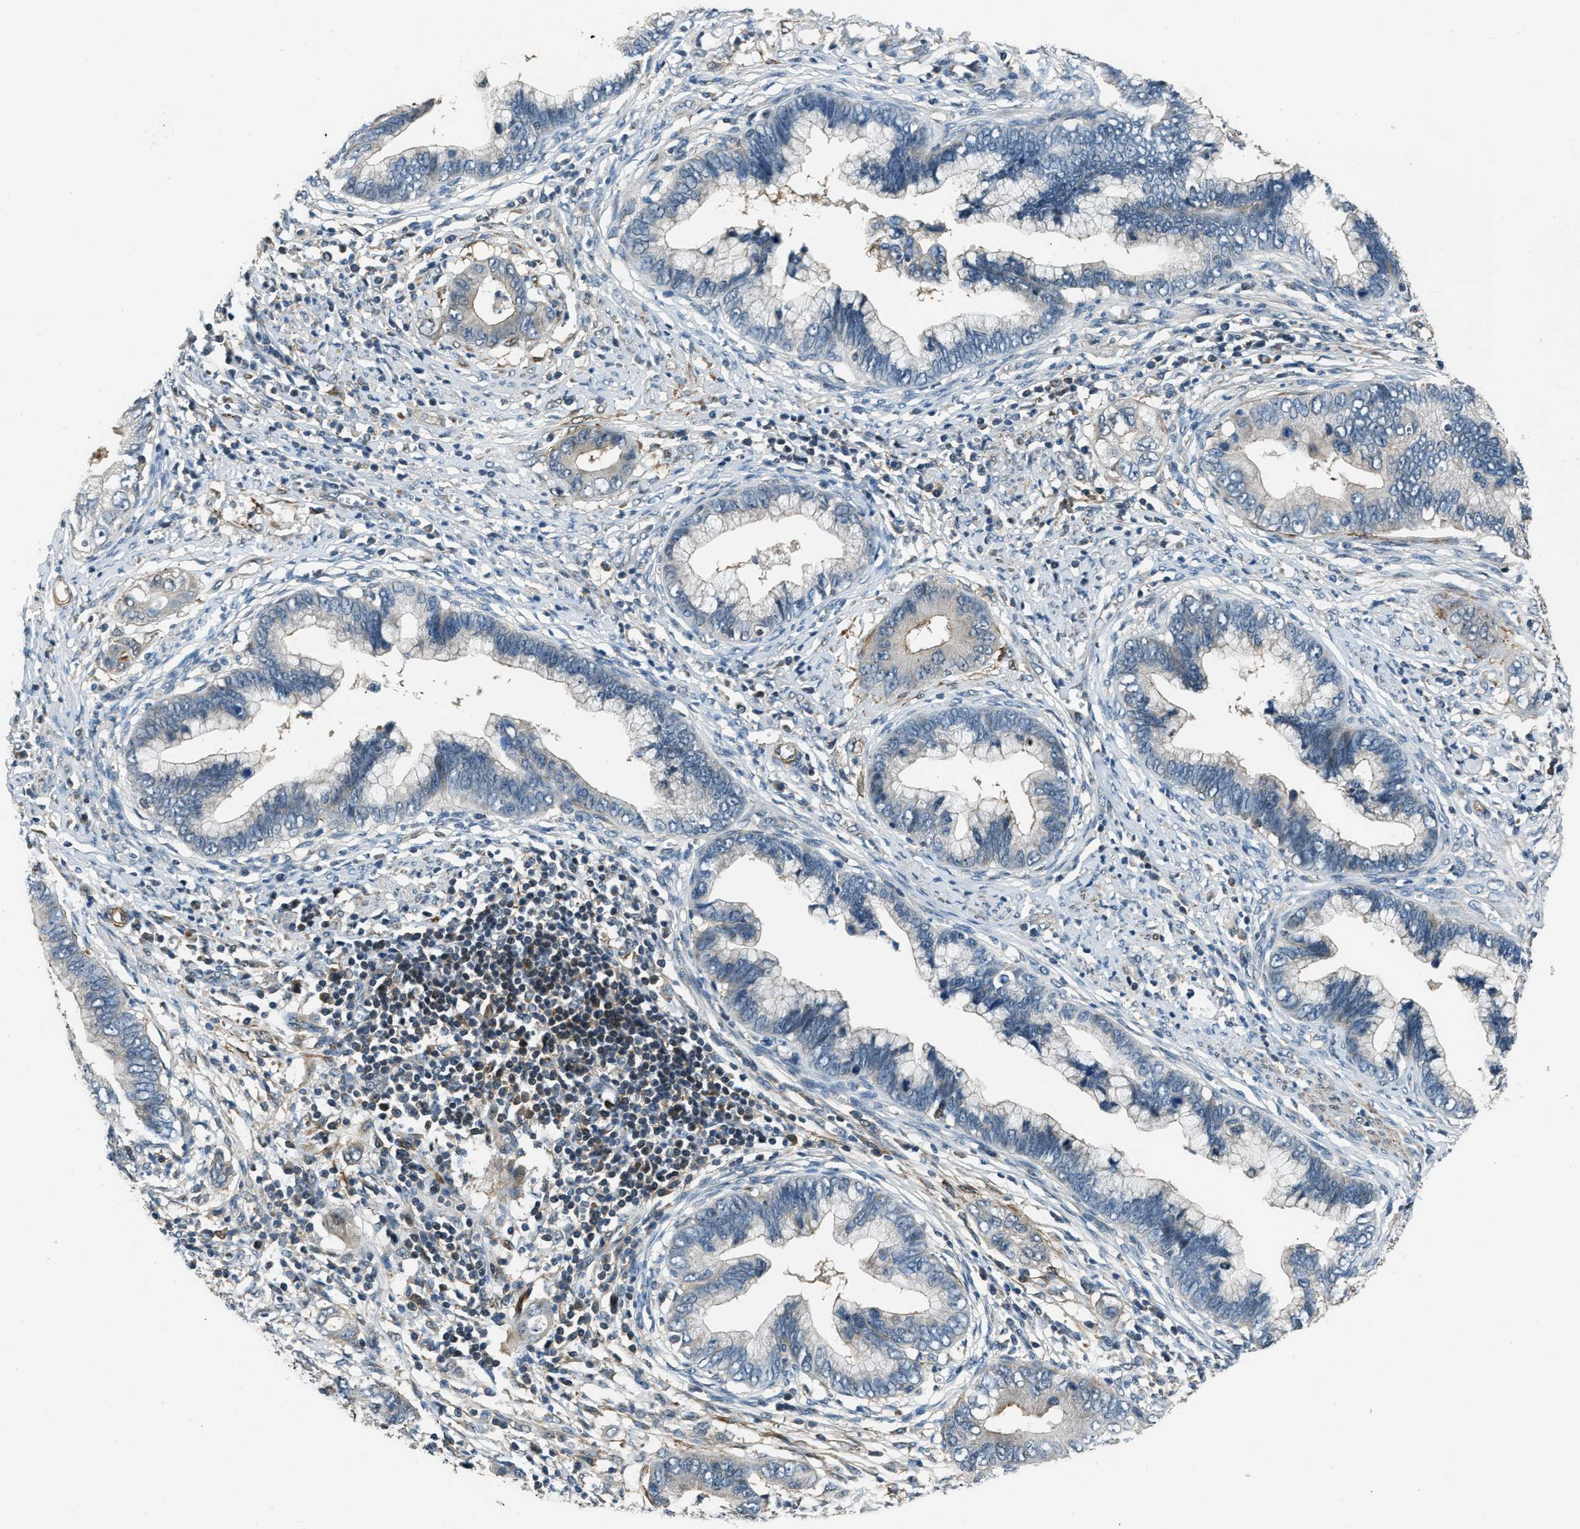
{"staining": {"intensity": "weak", "quantity": "<25%", "location": "cytoplasmic/membranous"}, "tissue": "cervical cancer", "cell_type": "Tumor cells", "image_type": "cancer", "snomed": [{"axis": "morphology", "description": "Adenocarcinoma, NOS"}, {"axis": "topography", "description": "Cervix"}], "caption": "This micrograph is of cervical adenocarcinoma stained with immunohistochemistry (IHC) to label a protein in brown with the nuclei are counter-stained blue. There is no expression in tumor cells. Nuclei are stained in blue.", "gene": "NUDCD3", "patient": {"sex": "female", "age": 44}}